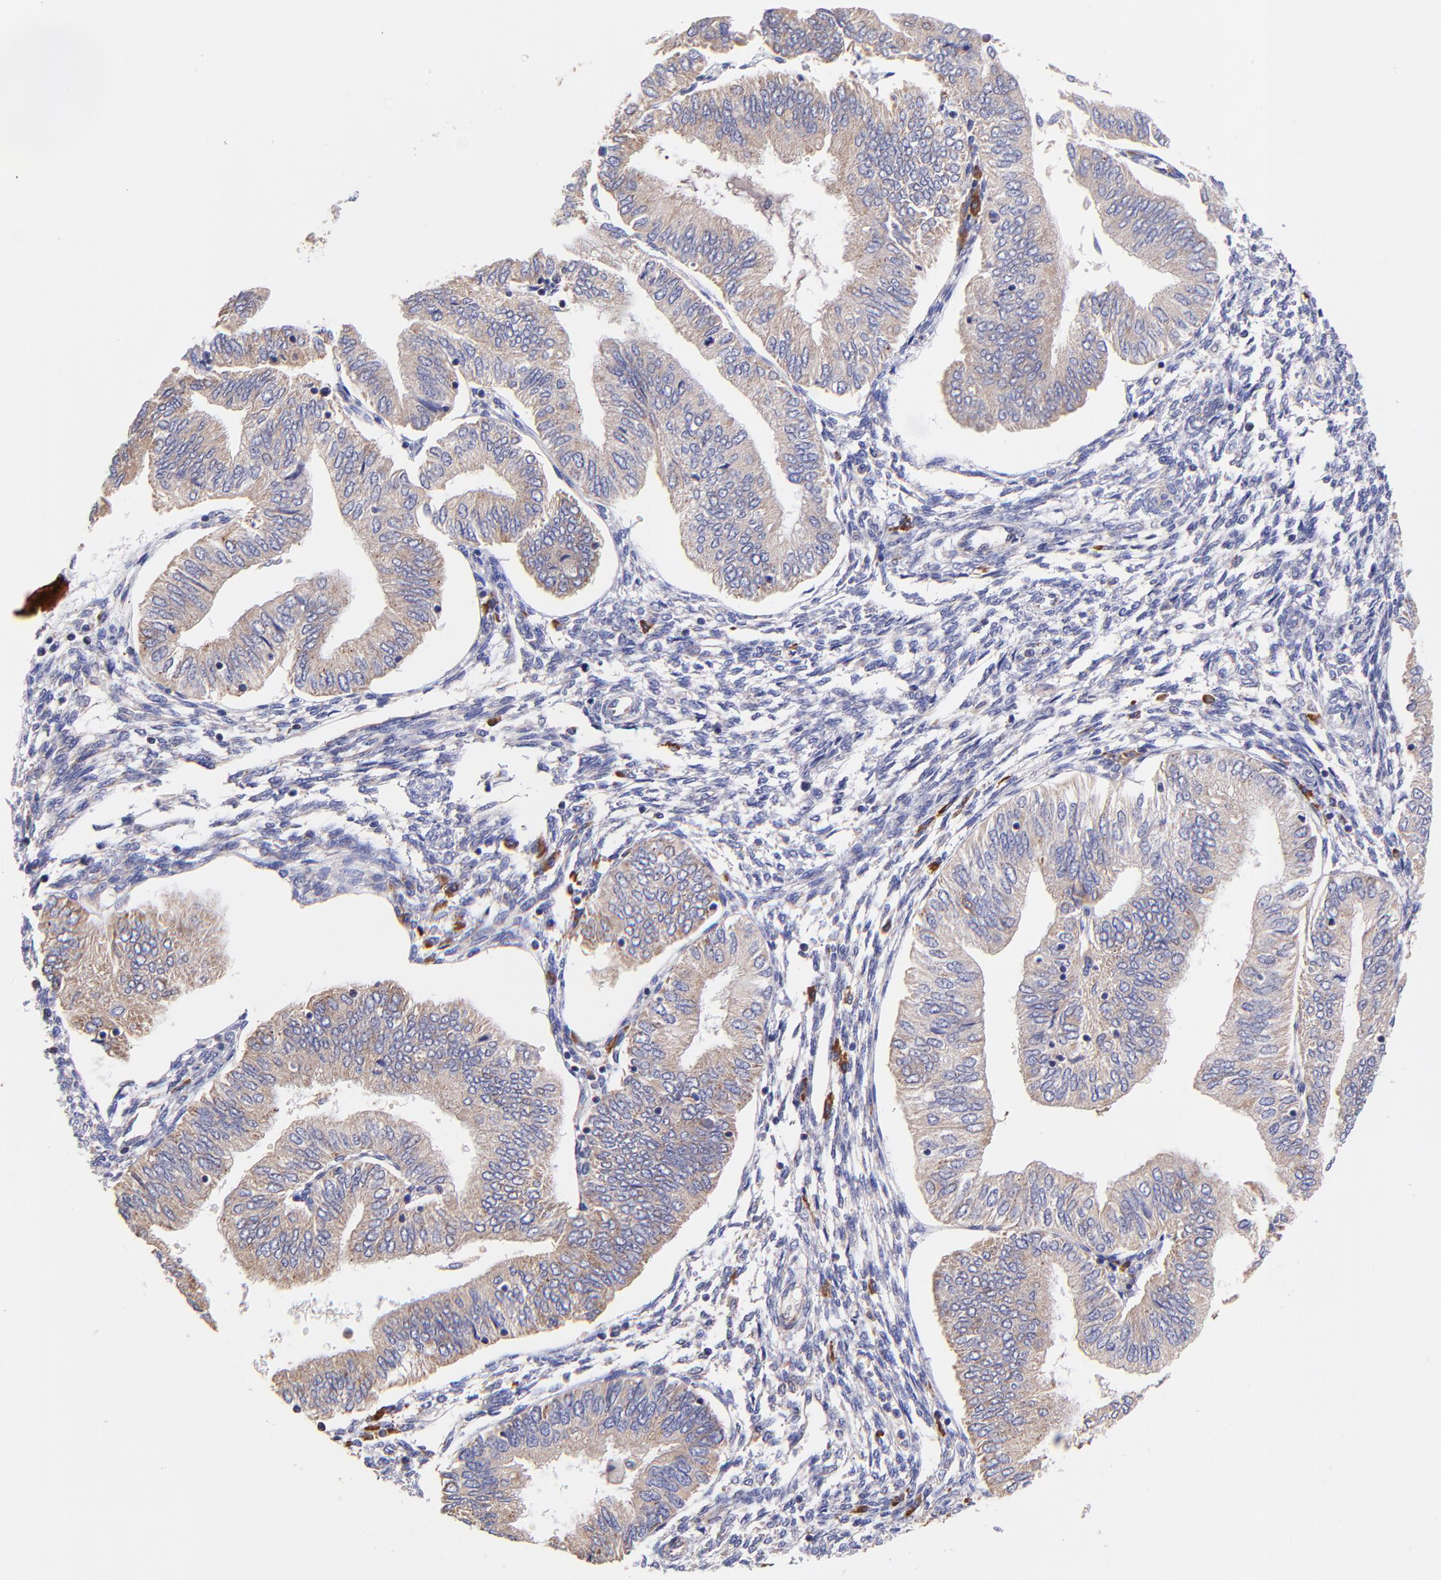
{"staining": {"intensity": "weak", "quantity": ">75%", "location": "cytoplasmic/membranous"}, "tissue": "endometrial cancer", "cell_type": "Tumor cells", "image_type": "cancer", "snomed": [{"axis": "morphology", "description": "Adenocarcinoma, NOS"}, {"axis": "topography", "description": "Endometrium"}], "caption": "Protein expression analysis of adenocarcinoma (endometrial) exhibits weak cytoplasmic/membranous staining in about >75% of tumor cells.", "gene": "PREX1", "patient": {"sex": "female", "age": 51}}